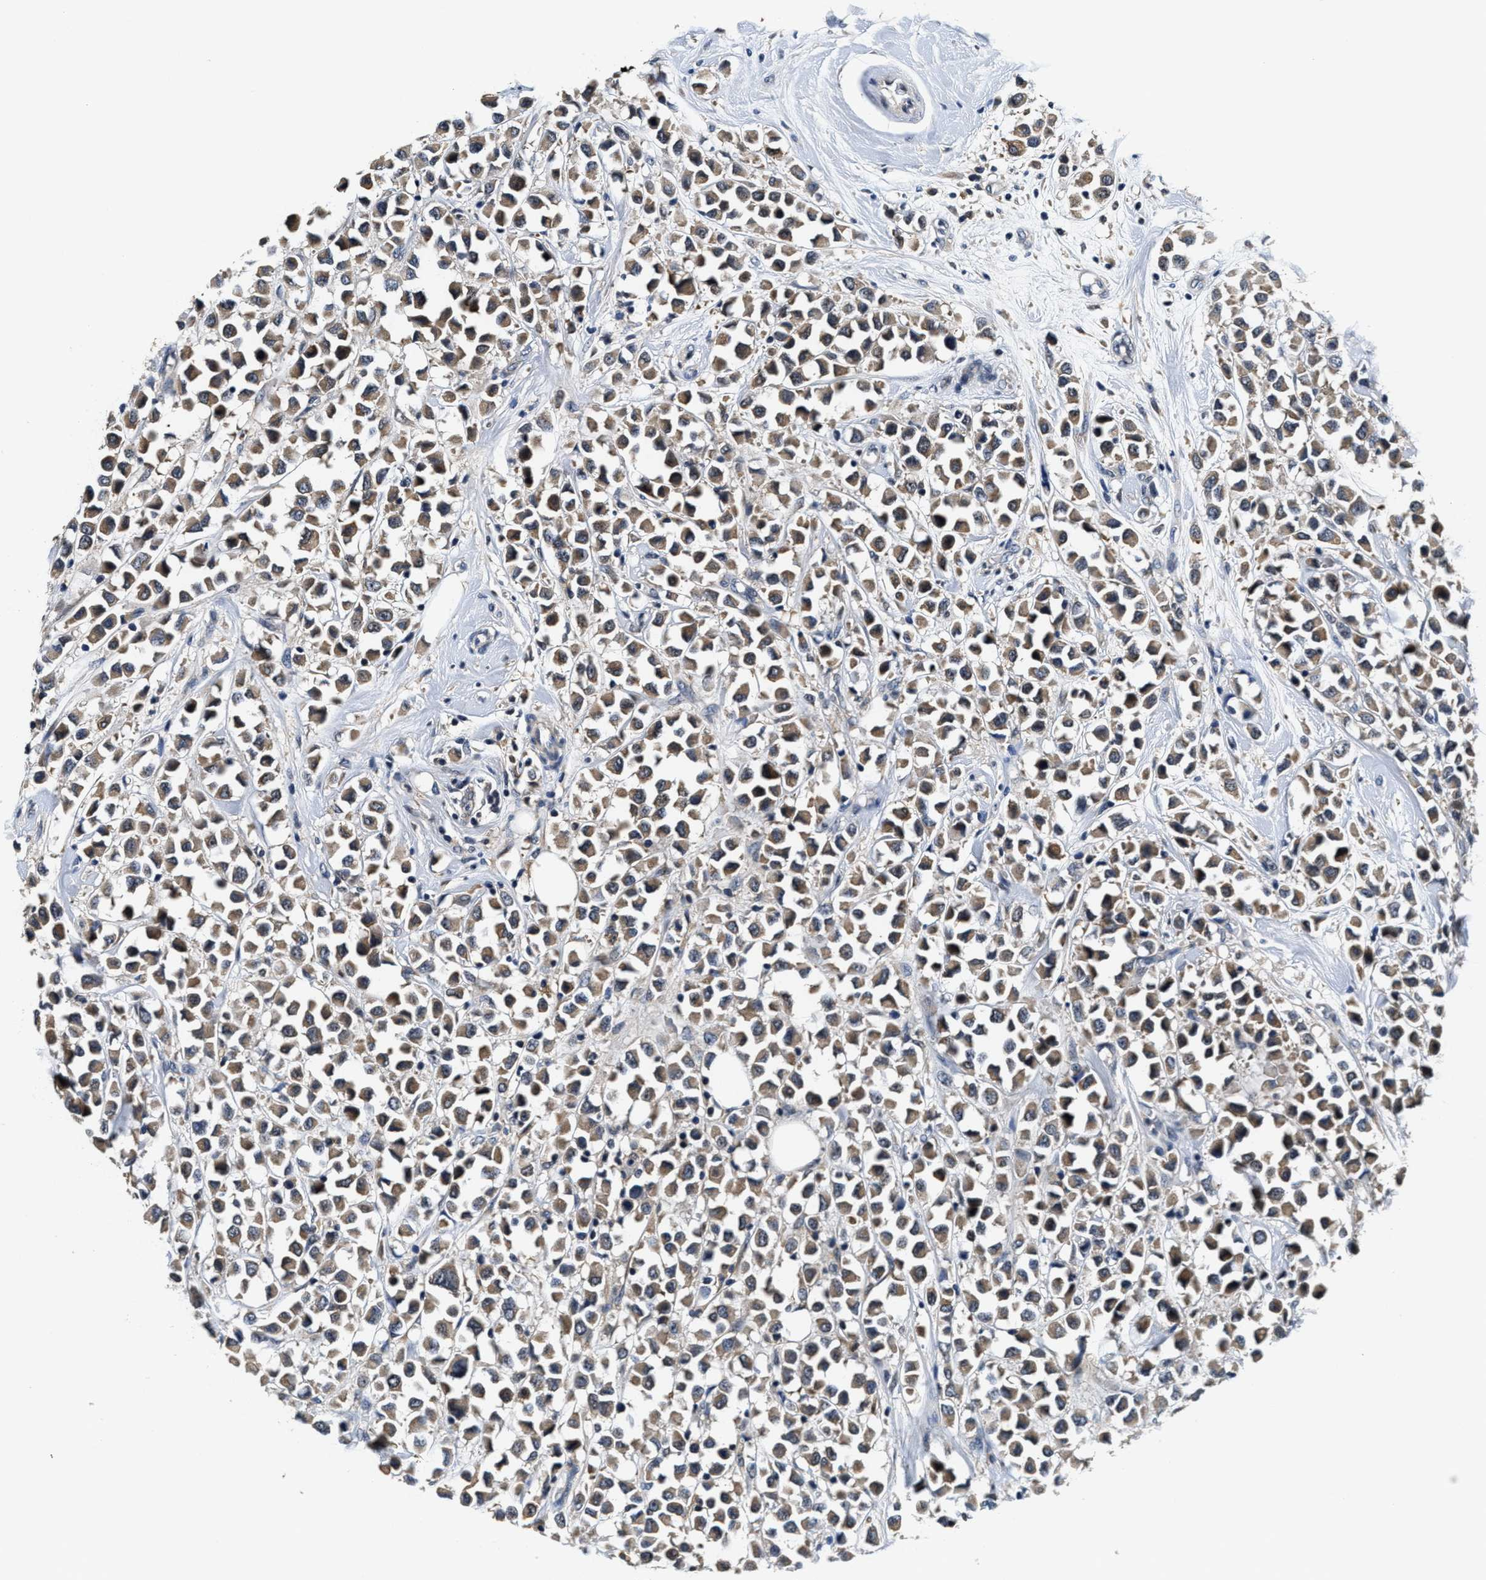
{"staining": {"intensity": "weak", "quantity": ">75%", "location": "cytoplasmic/membranous"}, "tissue": "breast cancer", "cell_type": "Tumor cells", "image_type": "cancer", "snomed": [{"axis": "morphology", "description": "Duct carcinoma"}, {"axis": "topography", "description": "Breast"}], "caption": "Approximately >75% of tumor cells in breast cancer demonstrate weak cytoplasmic/membranous protein positivity as visualized by brown immunohistochemical staining.", "gene": "PHPT1", "patient": {"sex": "female", "age": 61}}